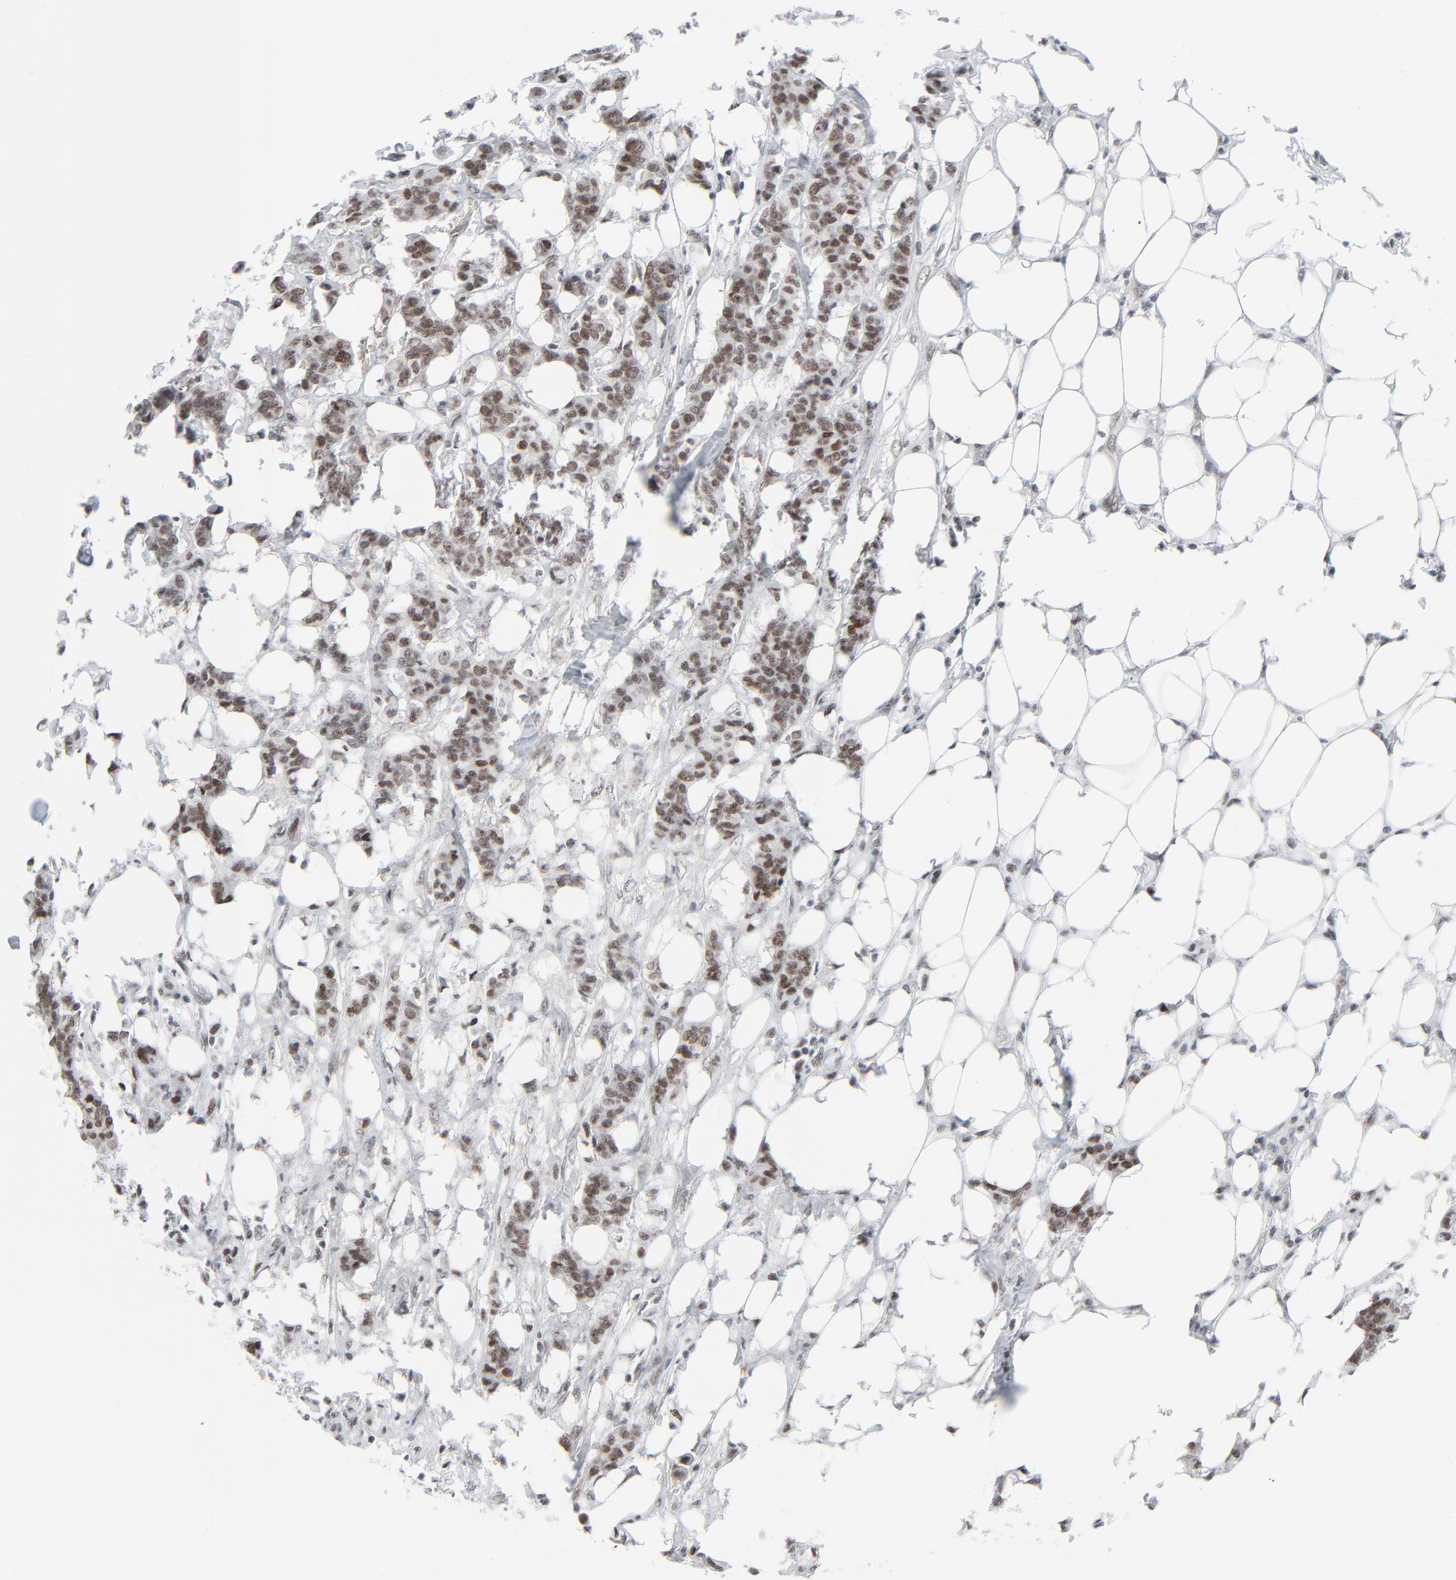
{"staining": {"intensity": "moderate", "quantity": ">75%", "location": "nuclear"}, "tissue": "breast cancer", "cell_type": "Tumor cells", "image_type": "cancer", "snomed": [{"axis": "morphology", "description": "Duct carcinoma"}, {"axis": "topography", "description": "Breast"}], "caption": "Approximately >75% of tumor cells in breast cancer show moderate nuclear protein positivity as visualized by brown immunohistochemical staining.", "gene": "FBXO28", "patient": {"sex": "female", "age": 40}}